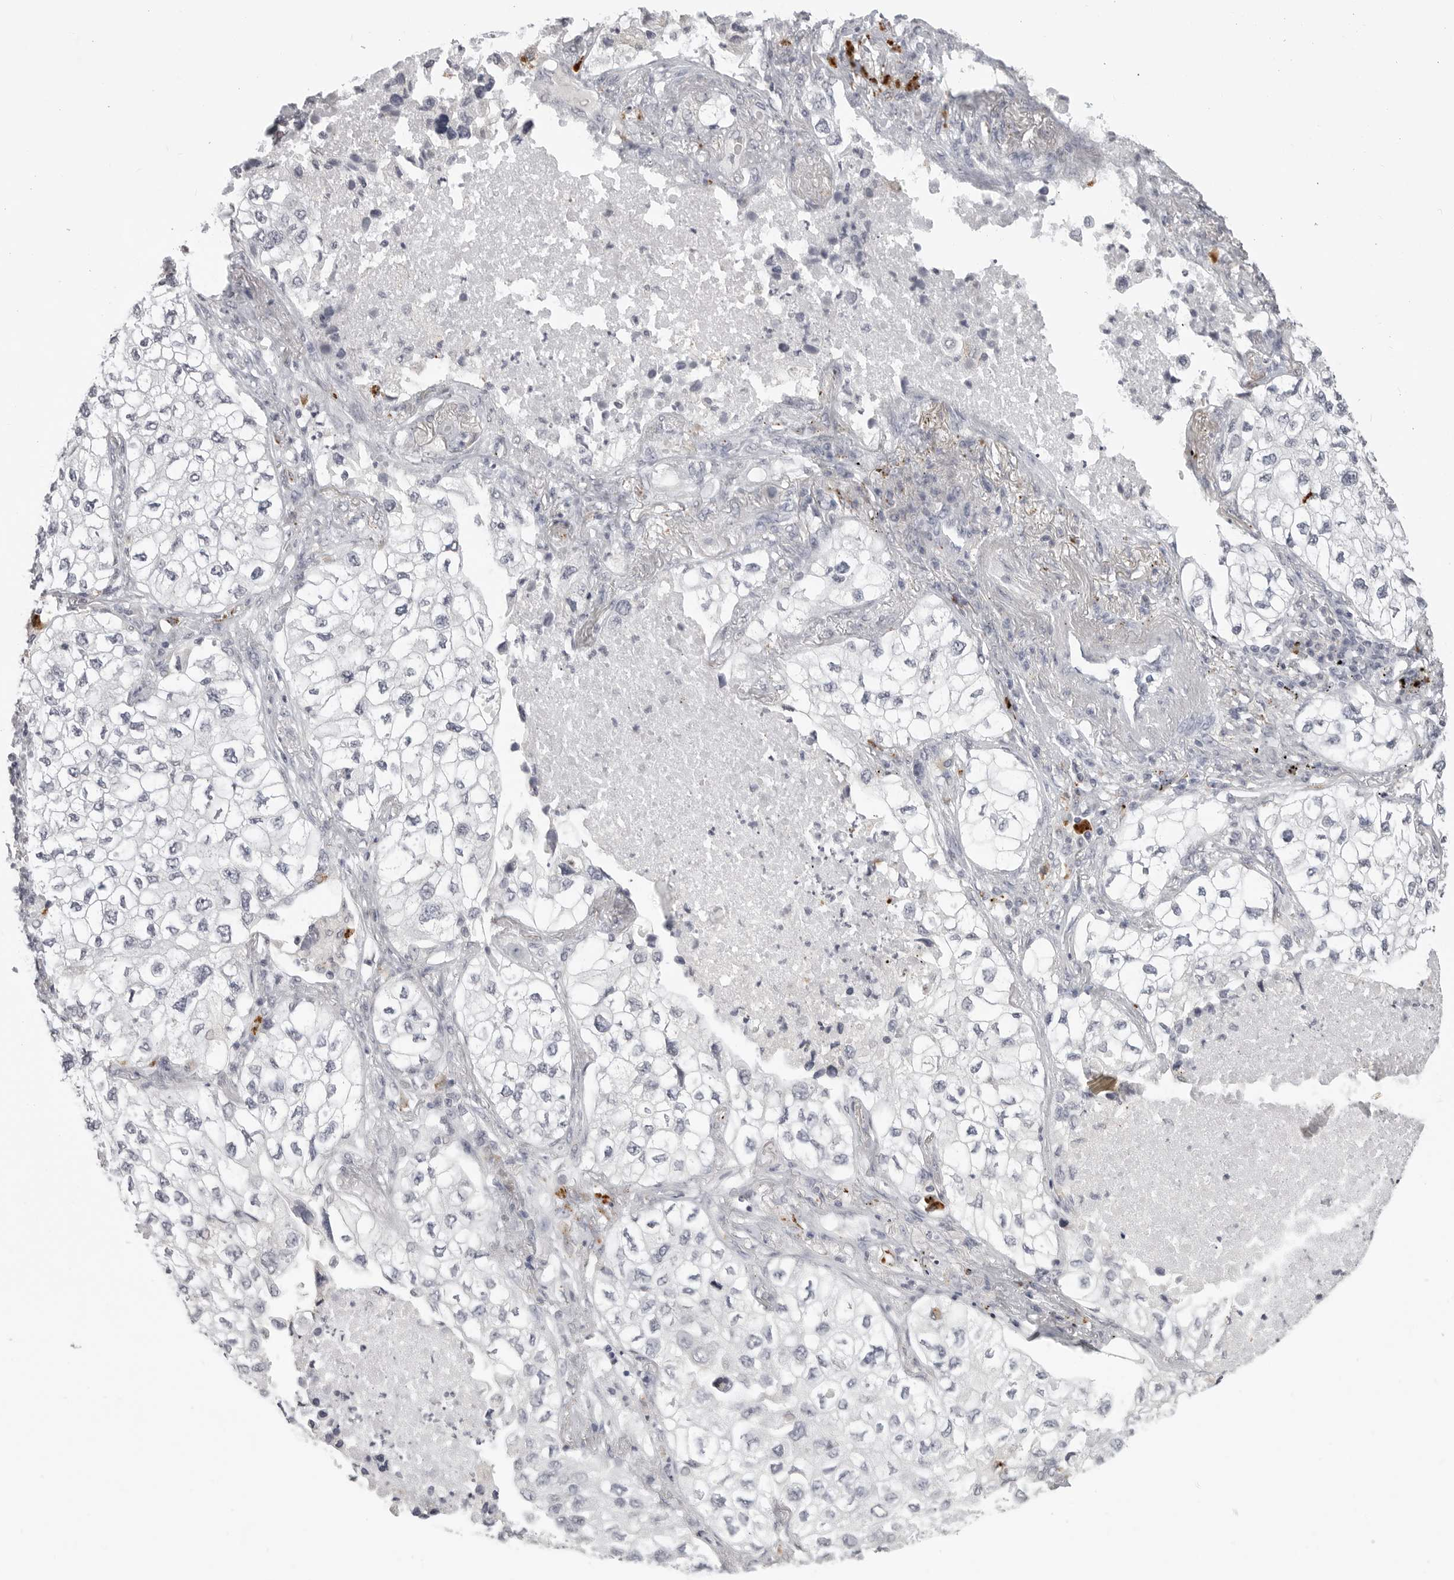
{"staining": {"intensity": "negative", "quantity": "none", "location": "none"}, "tissue": "lung cancer", "cell_type": "Tumor cells", "image_type": "cancer", "snomed": [{"axis": "morphology", "description": "Adenocarcinoma, NOS"}, {"axis": "topography", "description": "Lung"}], "caption": "Tumor cells show no significant protein positivity in lung adenocarcinoma. The staining is performed using DAB brown chromogen with nuclei counter-stained in using hematoxylin.", "gene": "PRSS1", "patient": {"sex": "male", "age": 63}}